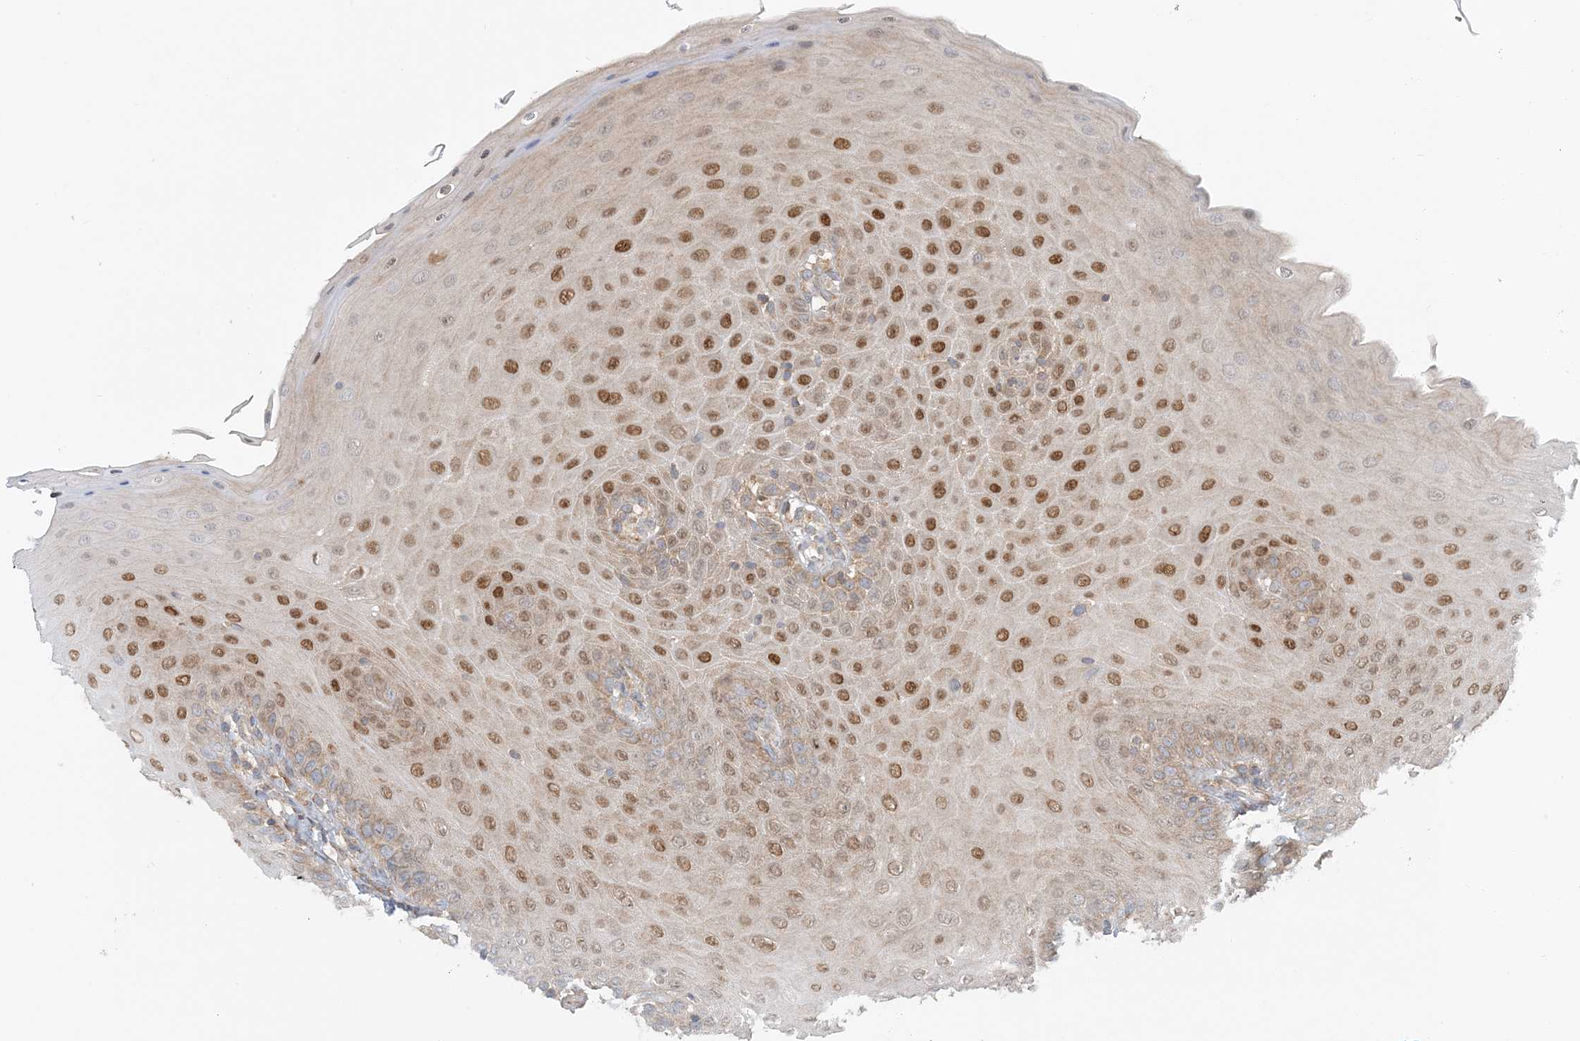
{"staining": {"intensity": "strong", "quantity": "25%-75%", "location": "nuclear"}, "tissue": "oral mucosa", "cell_type": "Squamous epithelial cells", "image_type": "normal", "snomed": [{"axis": "morphology", "description": "Normal tissue, NOS"}, {"axis": "topography", "description": "Oral tissue"}], "caption": "A brown stain shows strong nuclear staining of a protein in squamous epithelial cells of normal oral mucosa.", "gene": "ATP13A2", "patient": {"sex": "female", "age": 68}}